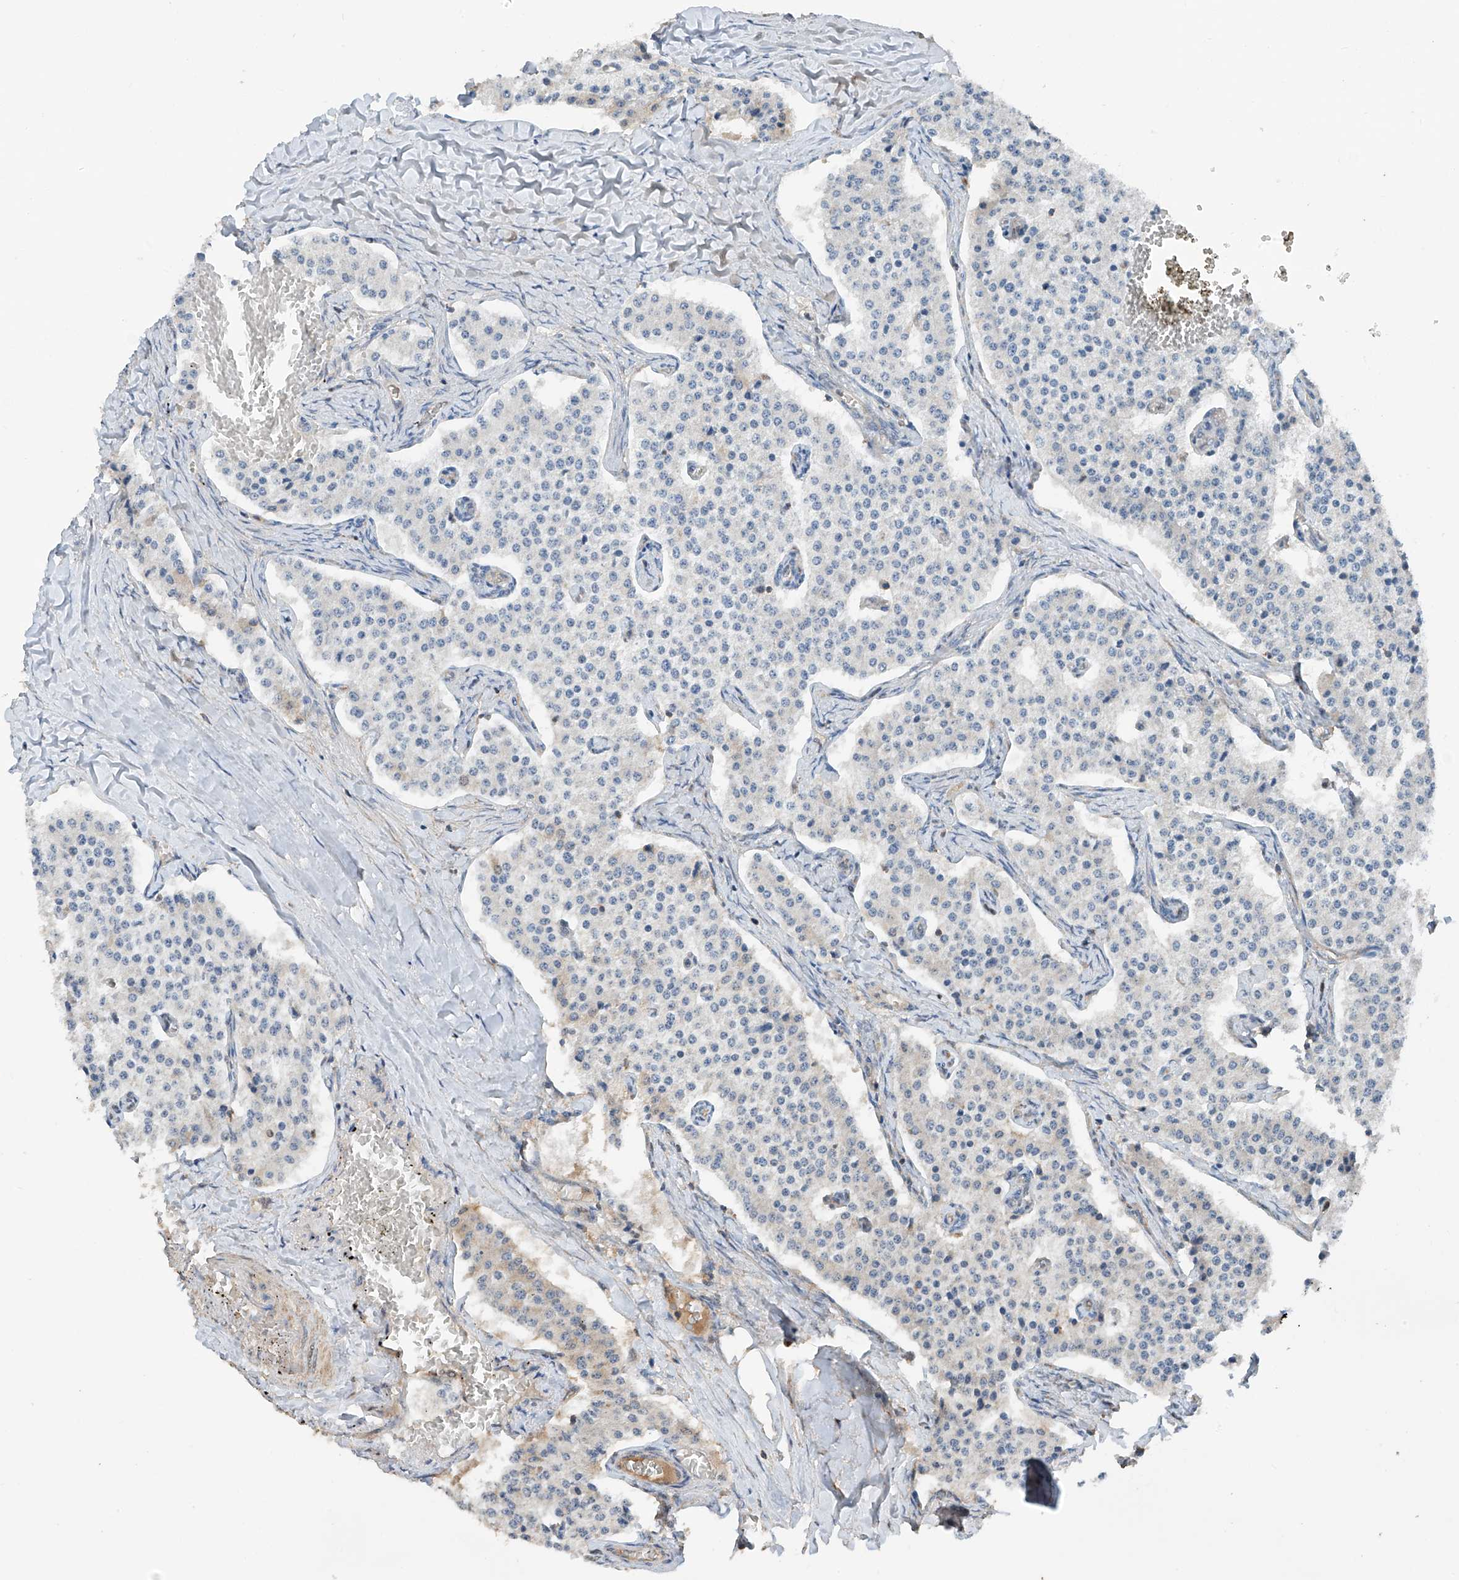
{"staining": {"intensity": "negative", "quantity": "none", "location": "none"}, "tissue": "carcinoid", "cell_type": "Tumor cells", "image_type": "cancer", "snomed": [{"axis": "morphology", "description": "Carcinoid, malignant, NOS"}, {"axis": "topography", "description": "Colon"}], "caption": "Carcinoid (malignant) stained for a protein using immunohistochemistry exhibits no expression tumor cells.", "gene": "RPAIN", "patient": {"sex": "female", "age": 52}}